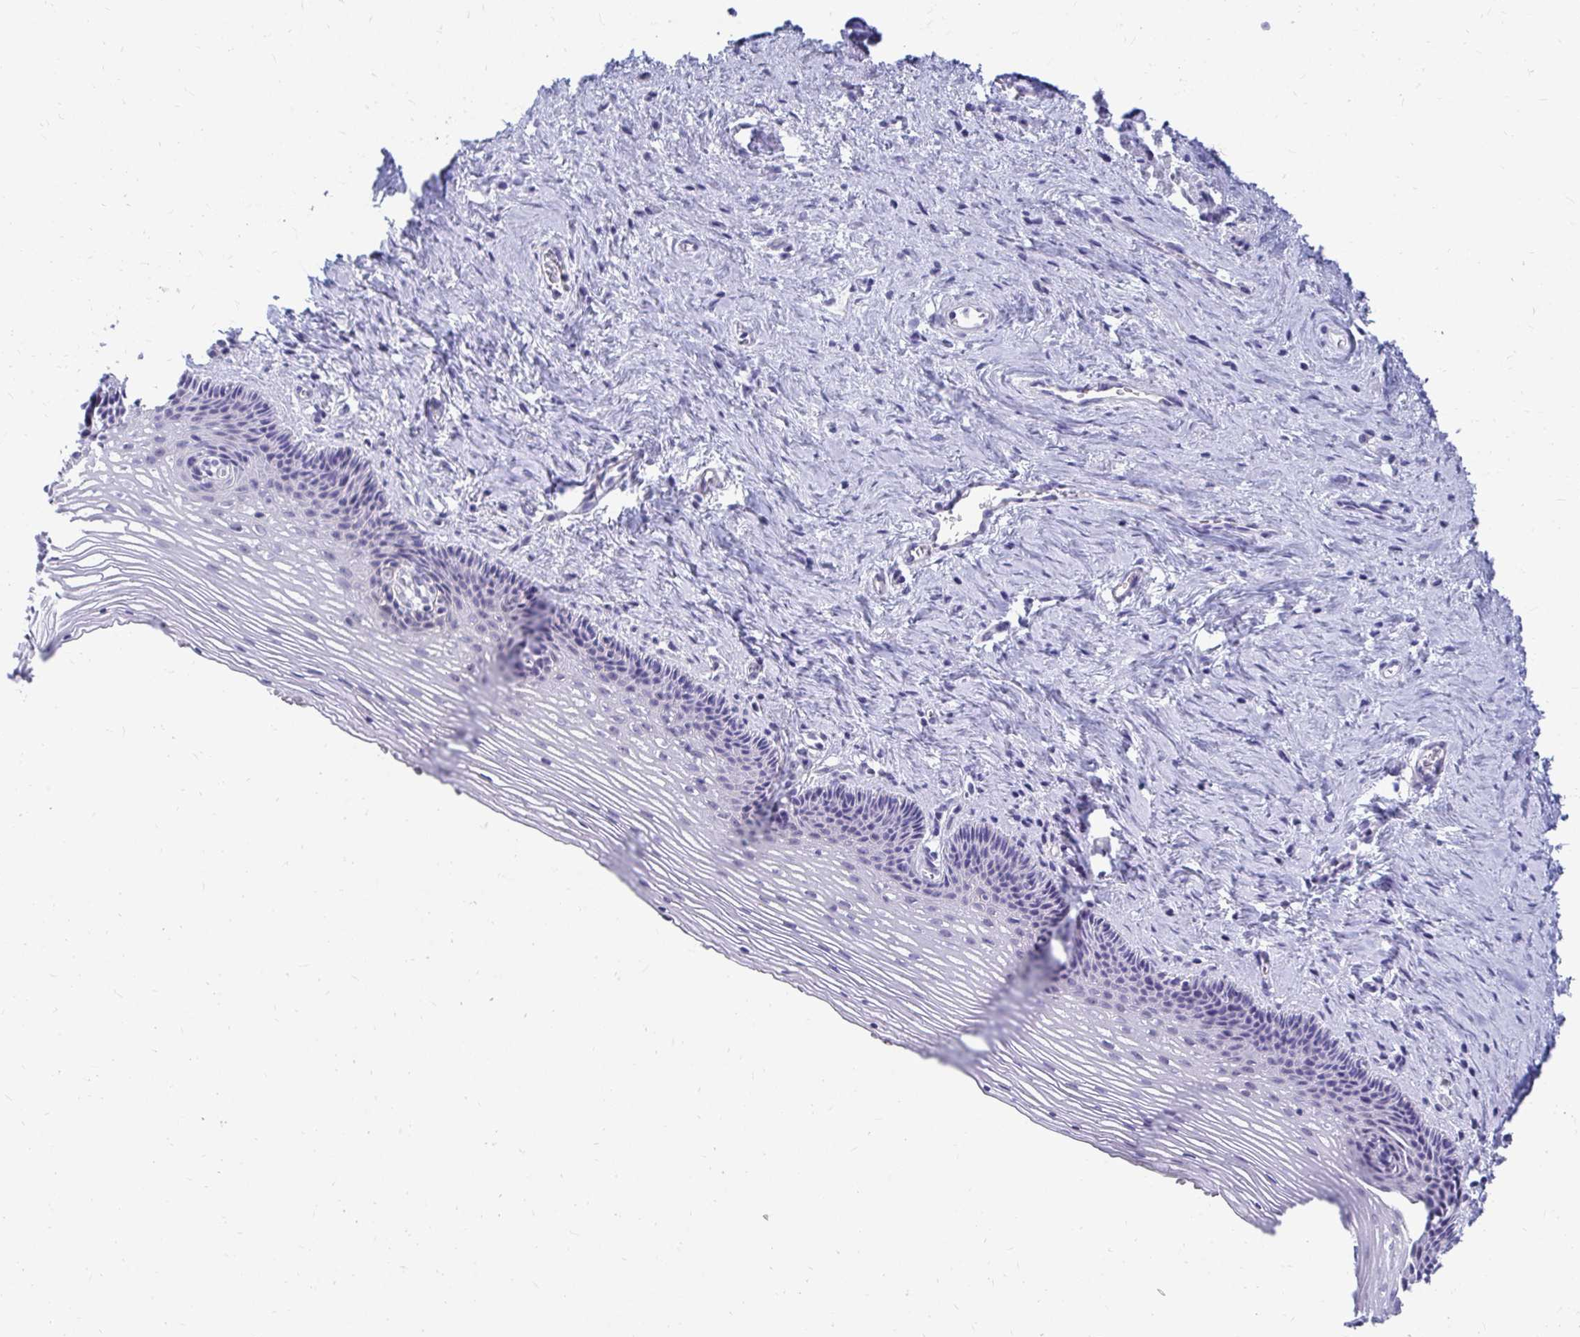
{"staining": {"intensity": "negative", "quantity": "none", "location": "none"}, "tissue": "vagina", "cell_type": "Squamous epithelial cells", "image_type": "normal", "snomed": [{"axis": "morphology", "description": "Normal tissue, NOS"}, {"axis": "topography", "description": "Vagina"}, {"axis": "topography", "description": "Cervix"}], "caption": "This is a histopathology image of IHC staining of normal vagina, which shows no staining in squamous epithelial cells.", "gene": "C19orf81", "patient": {"sex": "female", "age": 37}}